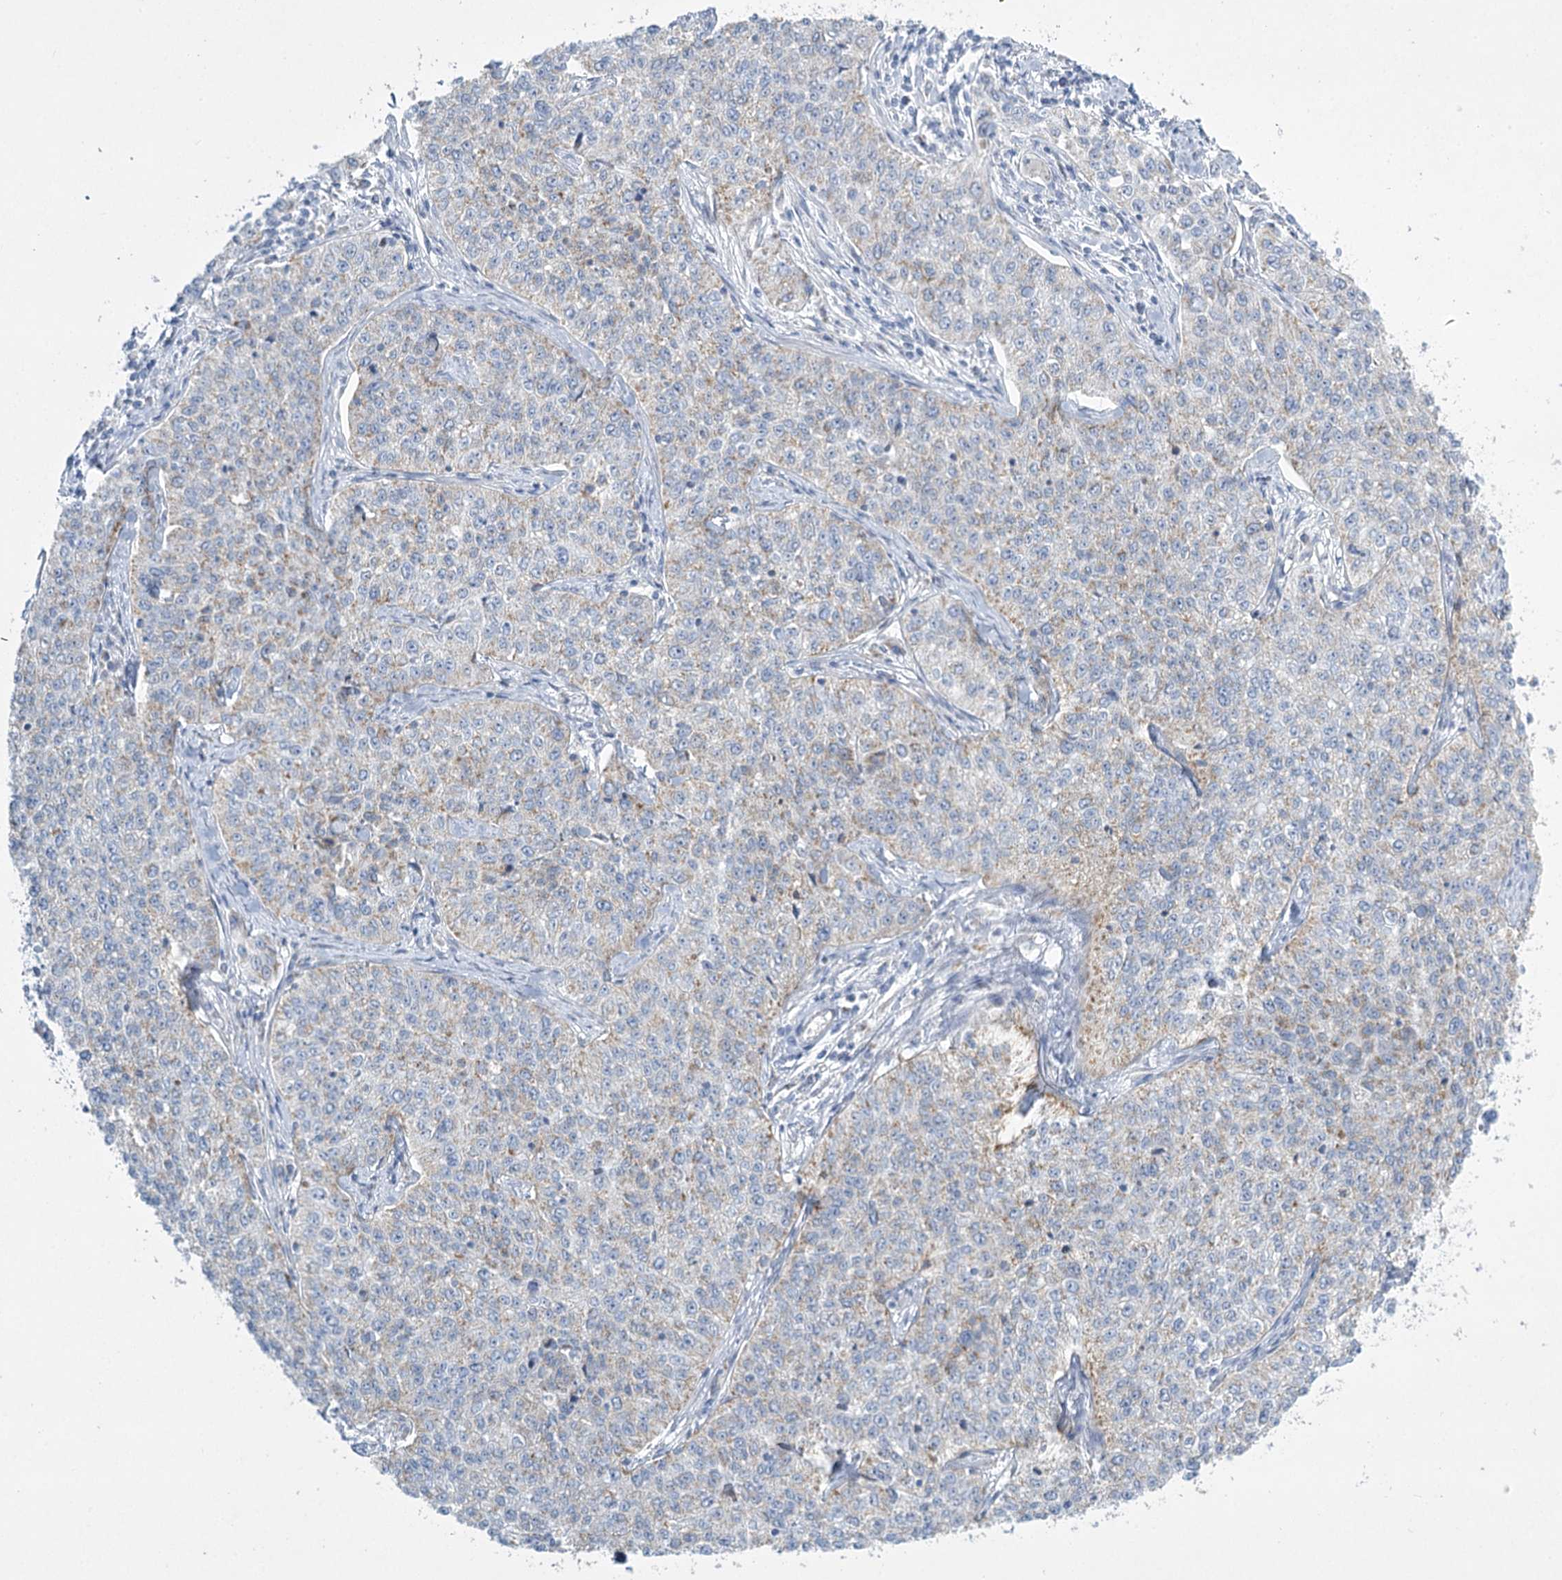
{"staining": {"intensity": "weak", "quantity": "<25%", "location": "cytoplasmic/membranous"}, "tissue": "cervical cancer", "cell_type": "Tumor cells", "image_type": "cancer", "snomed": [{"axis": "morphology", "description": "Squamous cell carcinoma, NOS"}, {"axis": "topography", "description": "Cervix"}], "caption": "Tumor cells show no significant protein positivity in squamous cell carcinoma (cervical).", "gene": "DHTKD1", "patient": {"sex": "female", "age": 35}}